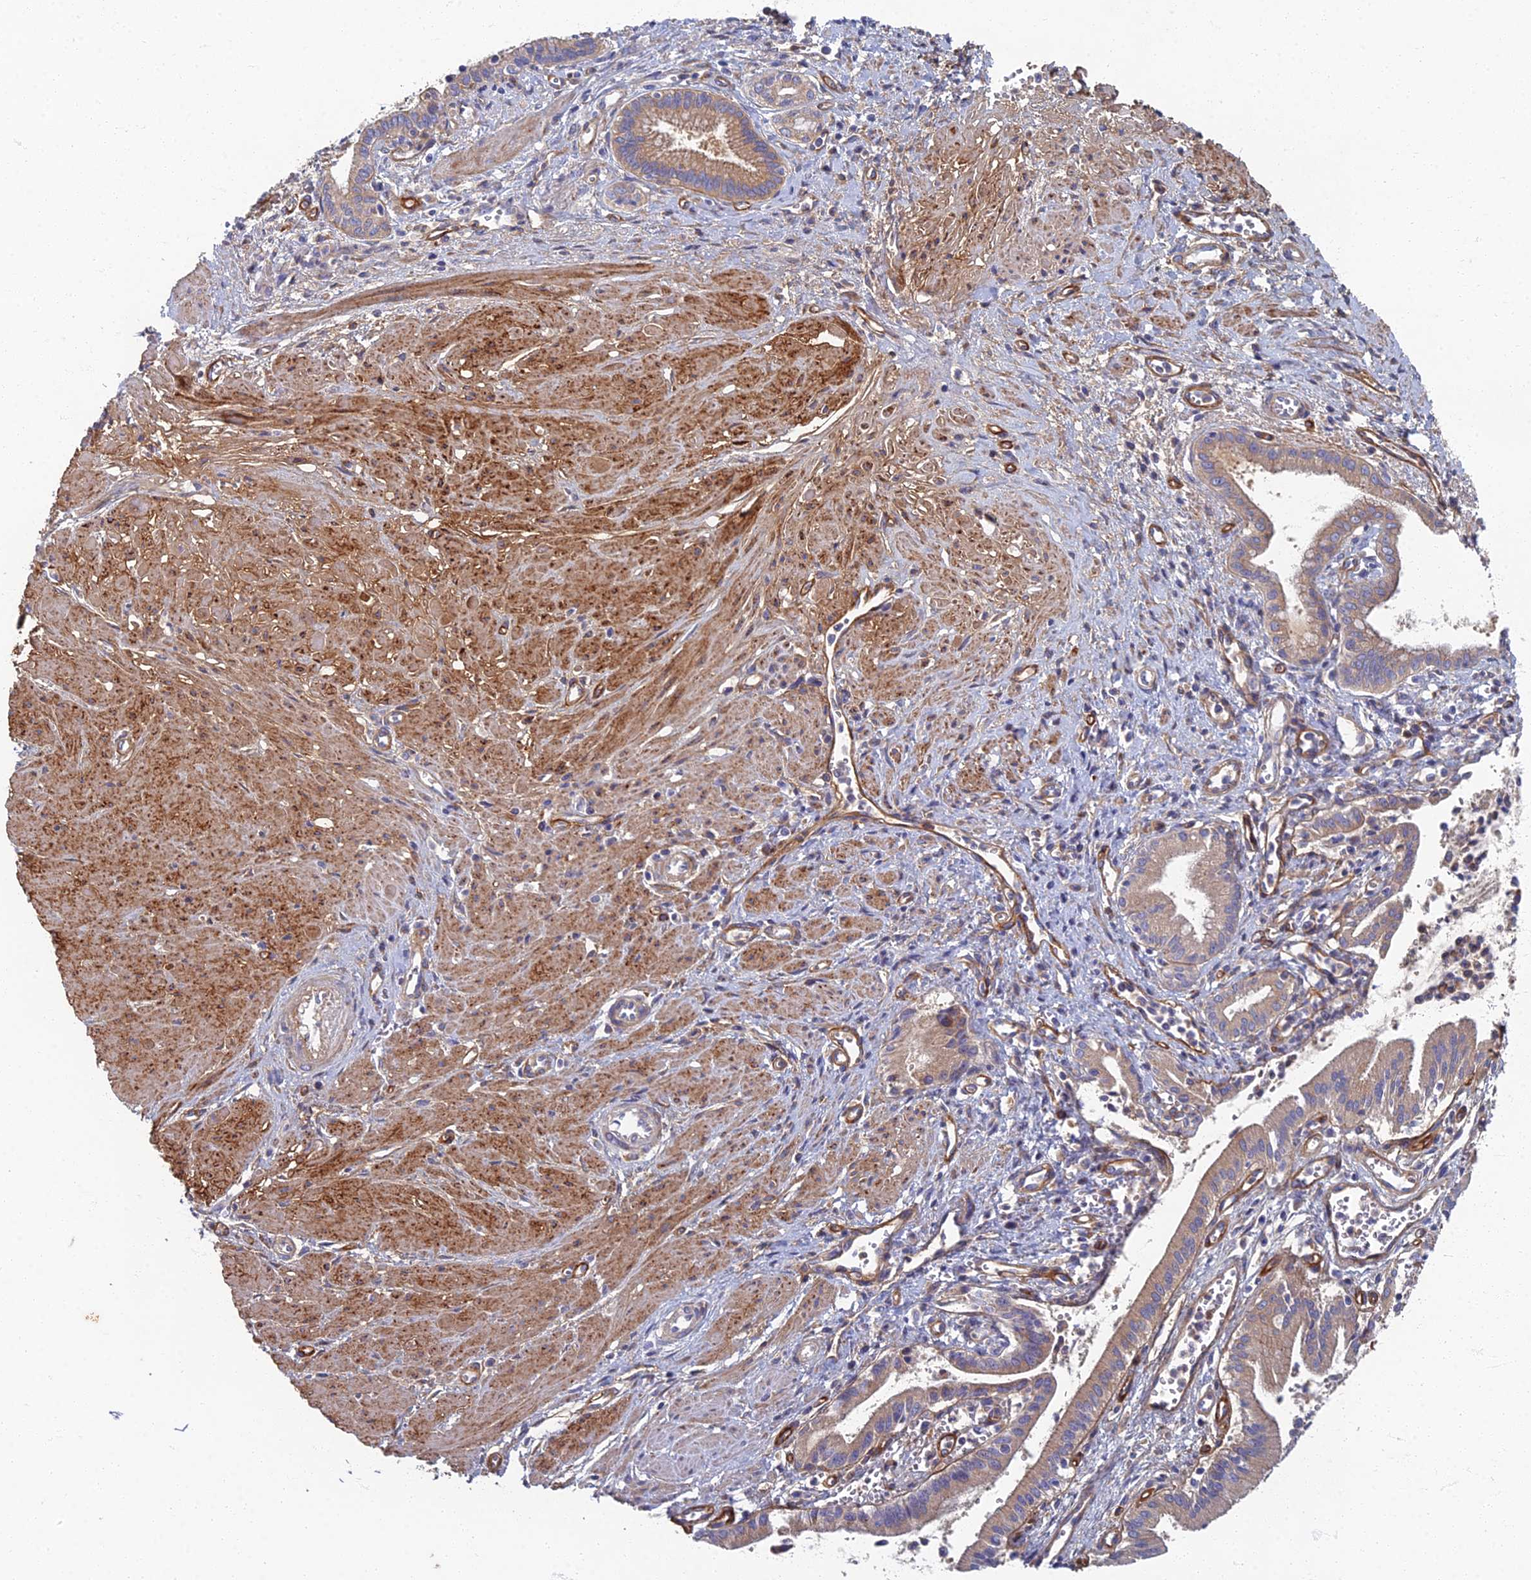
{"staining": {"intensity": "weak", "quantity": ">75%", "location": "cytoplasmic/membranous"}, "tissue": "pancreatic cancer", "cell_type": "Tumor cells", "image_type": "cancer", "snomed": [{"axis": "morphology", "description": "Adenocarcinoma, NOS"}, {"axis": "topography", "description": "Pancreas"}], "caption": "A brown stain highlights weak cytoplasmic/membranous expression of a protein in human pancreatic cancer tumor cells.", "gene": "RNASEK", "patient": {"sex": "male", "age": 78}}